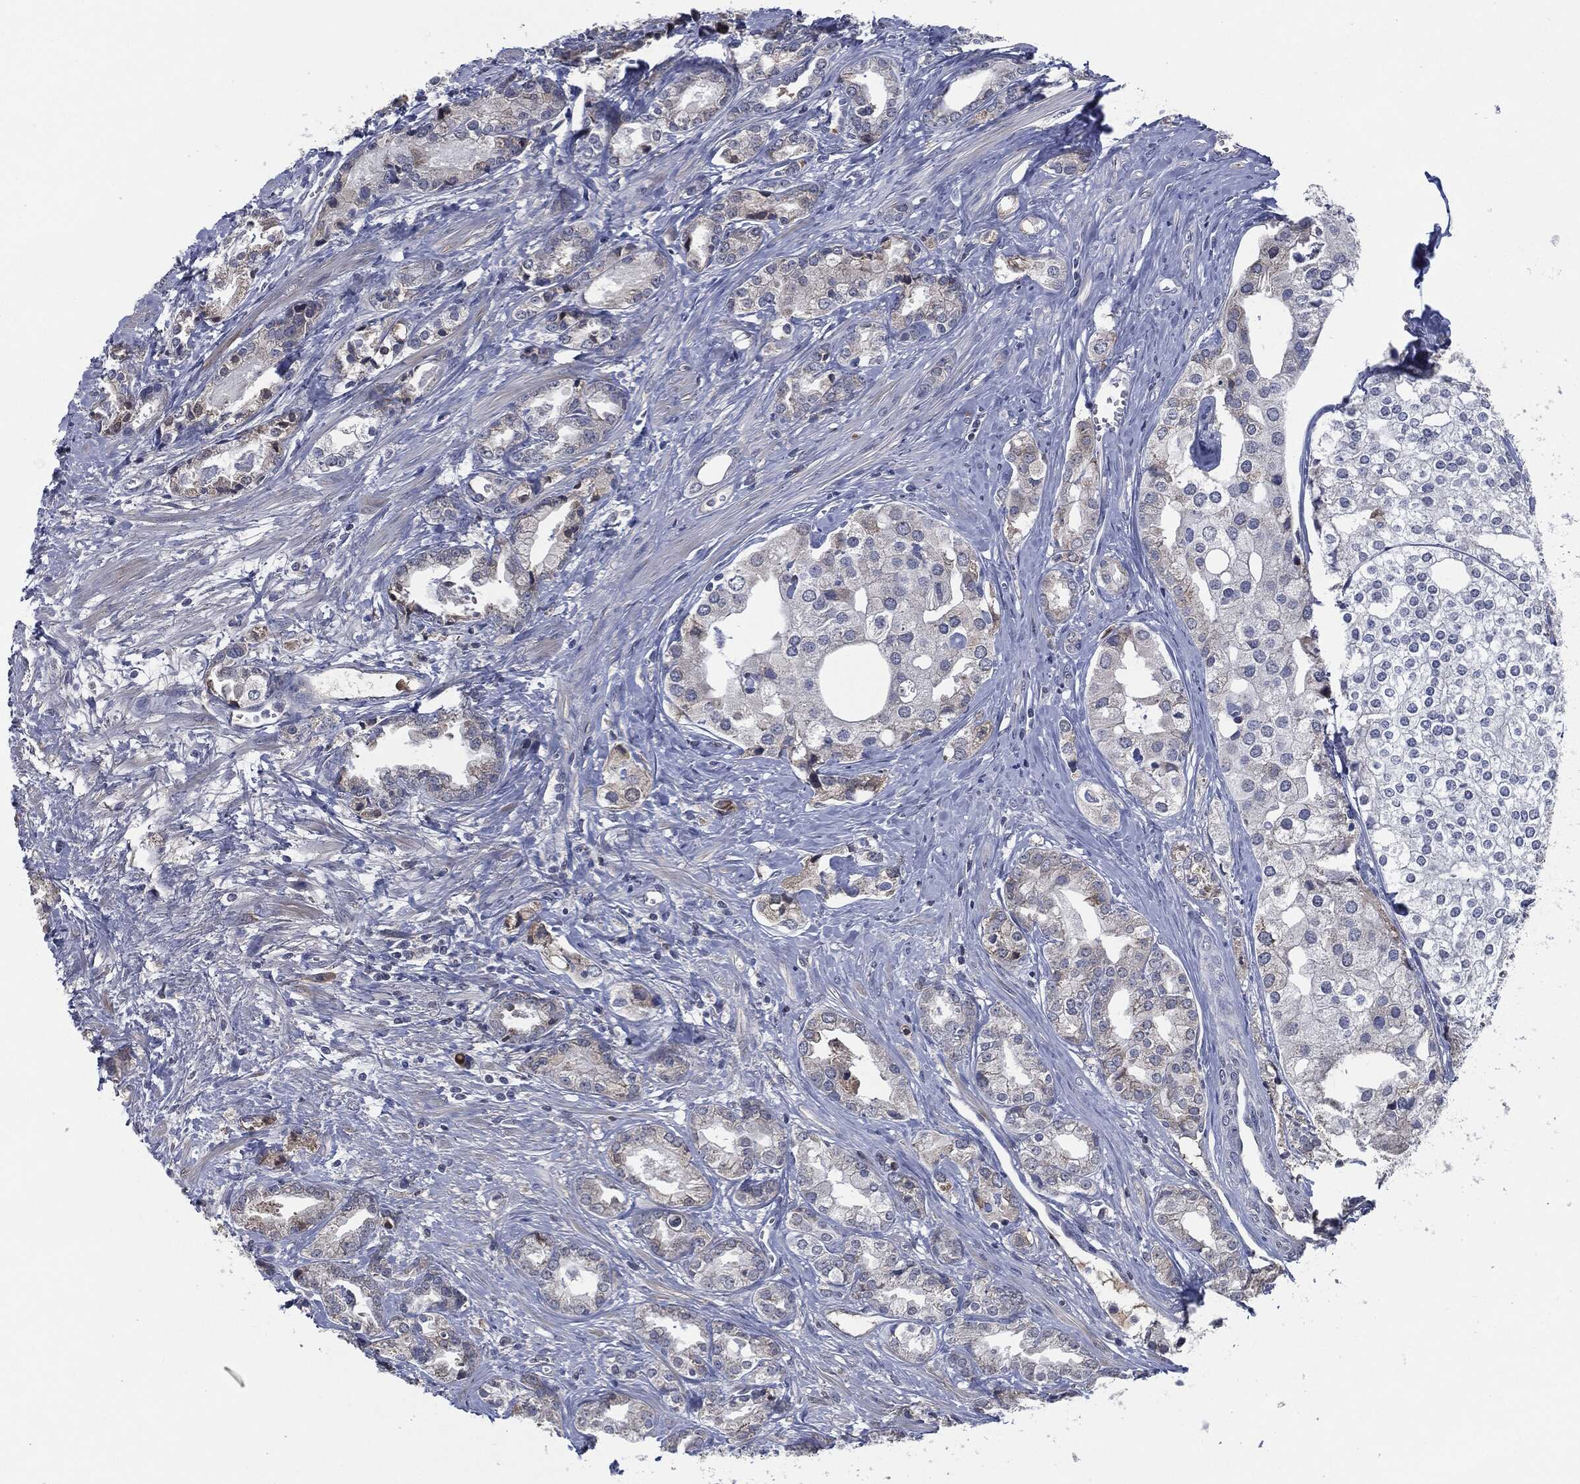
{"staining": {"intensity": "negative", "quantity": "none", "location": "none"}, "tissue": "prostate cancer", "cell_type": "Tumor cells", "image_type": "cancer", "snomed": [{"axis": "morphology", "description": "Adenocarcinoma, NOS"}, {"axis": "topography", "description": "Prostate and seminal vesicle, NOS"}, {"axis": "topography", "description": "Prostate"}], "caption": "The immunohistochemistry histopathology image has no significant positivity in tumor cells of prostate cancer tissue.", "gene": "IL2RG", "patient": {"sex": "male", "age": 62}}